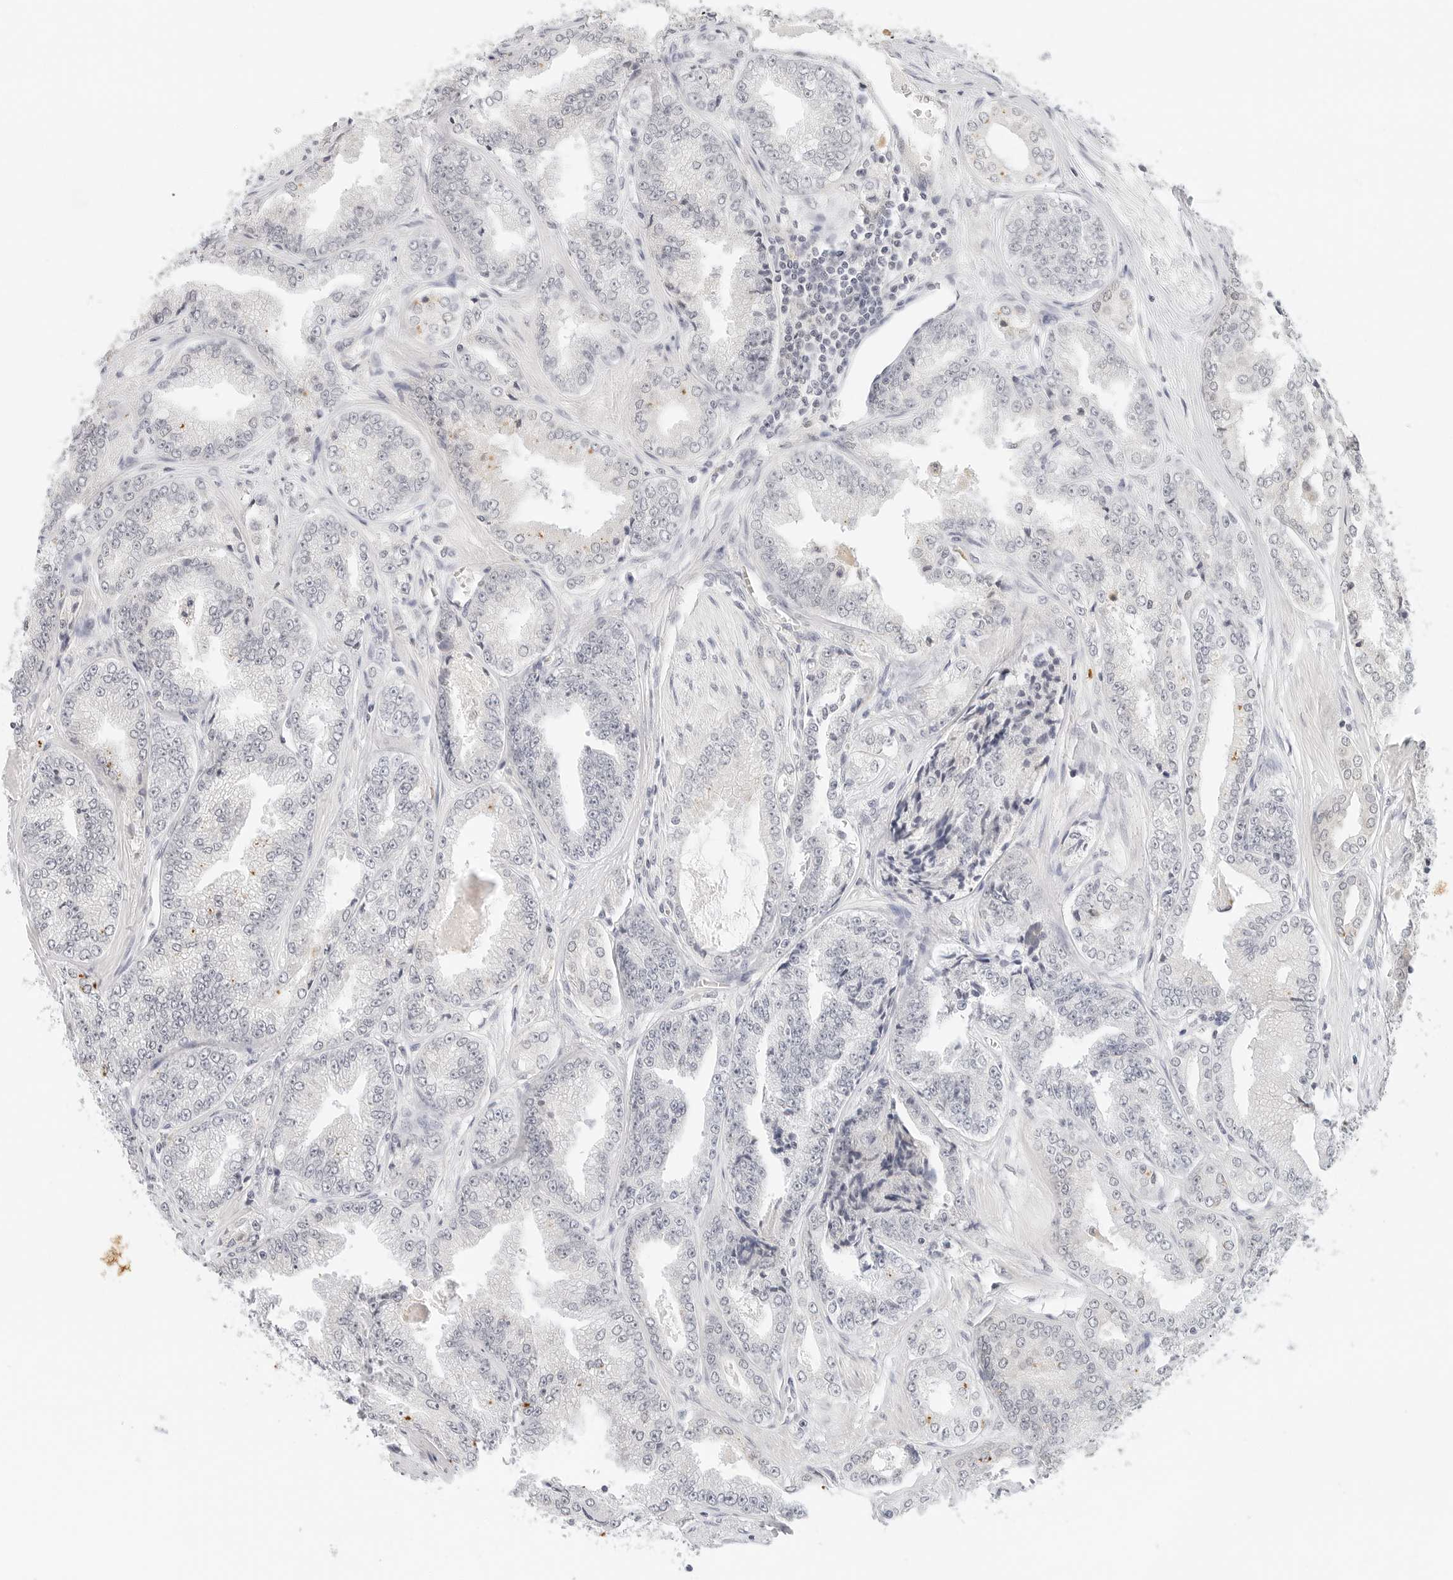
{"staining": {"intensity": "negative", "quantity": "none", "location": "none"}, "tissue": "prostate cancer", "cell_type": "Tumor cells", "image_type": "cancer", "snomed": [{"axis": "morphology", "description": "Adenocarcinoma, High grade"}, {"axis": "topography", "description": "Prostate"}], "caption": "Immunohistochemical staining of prostate cancer (high-grade adenocarcinoma) displays no significant positivity in tumor cells. (DAB immunohistochemistry (IHC) with hematoxylin counter stain).", "gene": "NEO1", "patient": {"sex": "male", "age": 71}}